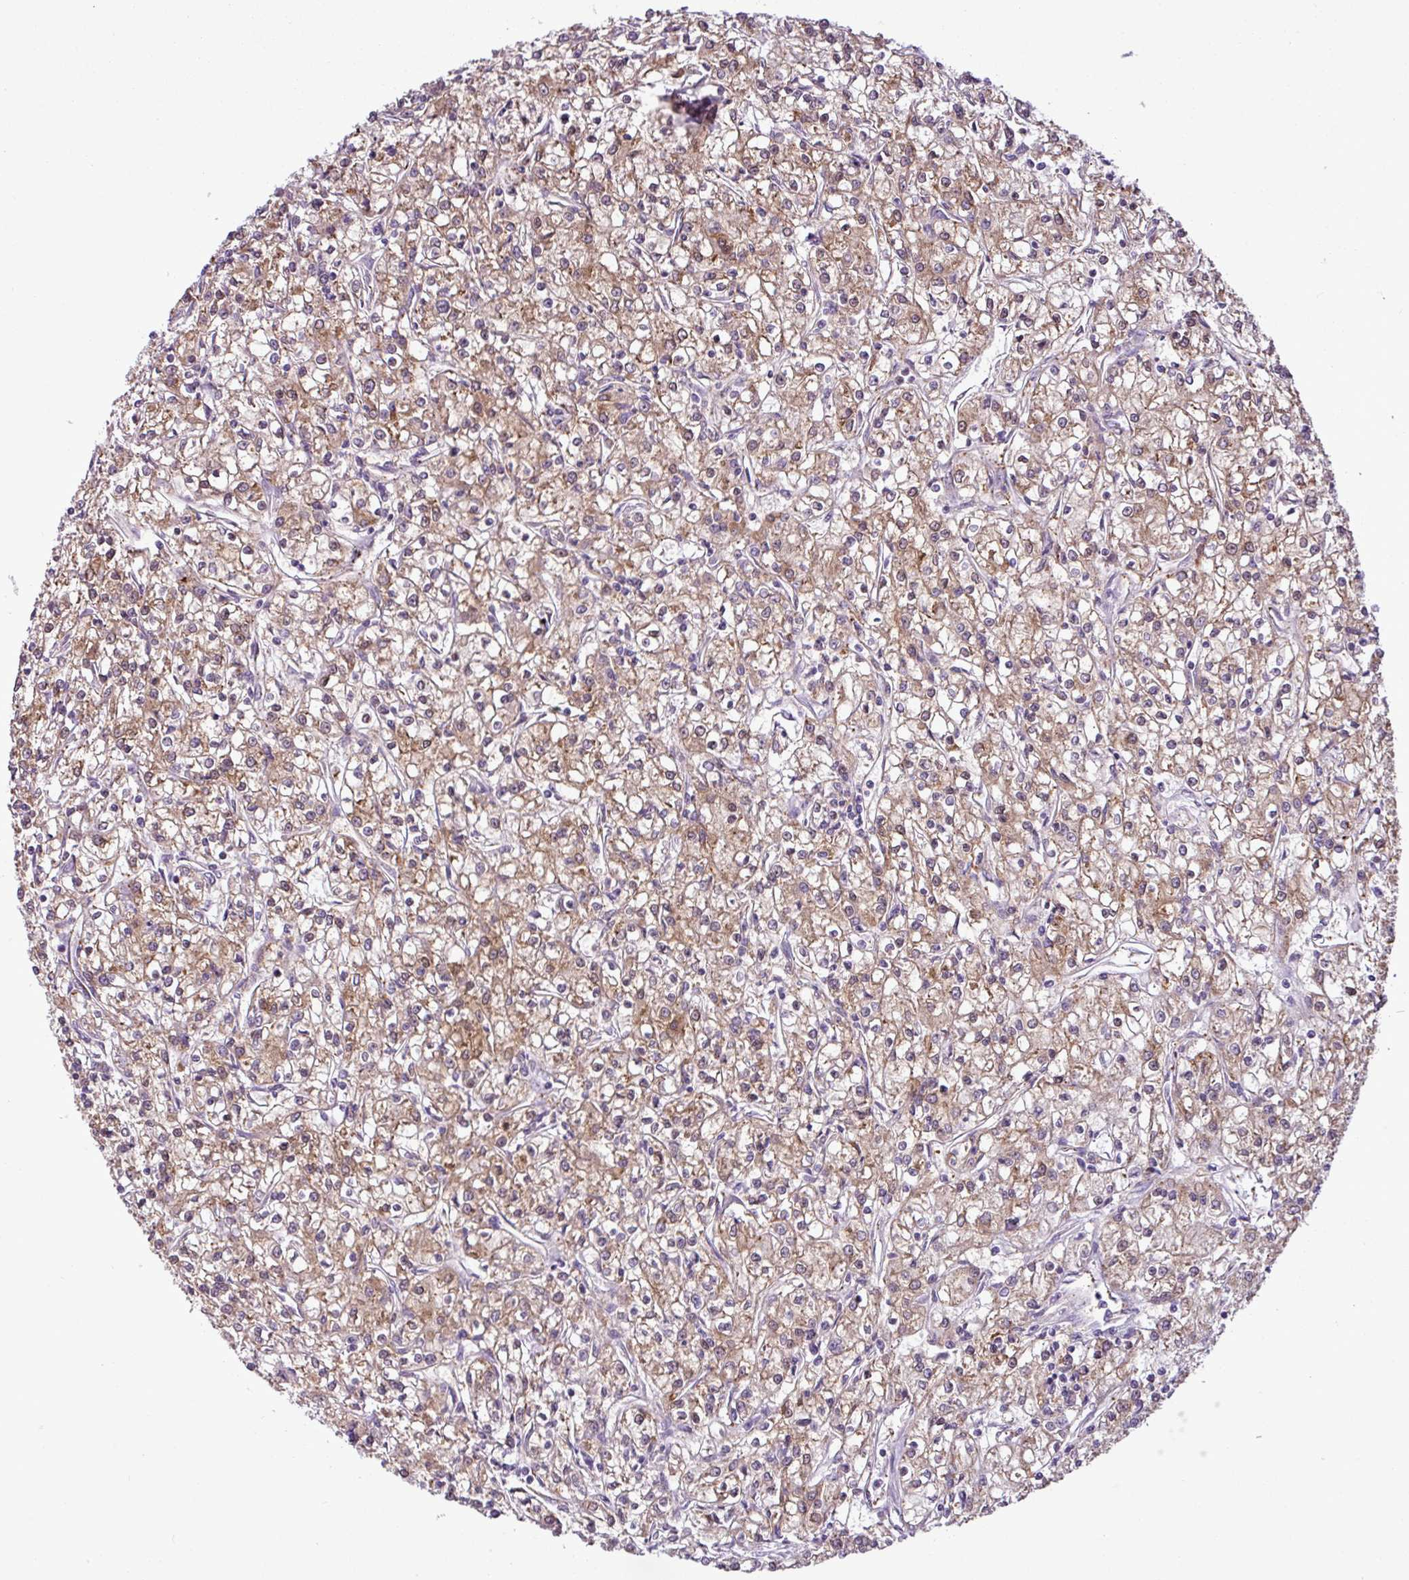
{"staining": {"intensity": "moderate", "quantity": "25%-75%", "location": "cytoplasmic/membranous"}, "tissue": "renal cancer", "cell_type": "Tumor cells", "image_type": "cancer", "snomed": [{"axis": "morphology", "description": "Adenocarcinoma, NOS"}, {"axis": "topography", "description": "Kidney"}], "caption": "Renal cancer (adenocarcinoma) stained with IHC demonstrates moderate cytoplasmic/membranous staining in approximately 25%-75% of tumor cells.", "gene": "PACSIN2", "patient": {"sex": "female", "age": 59}}